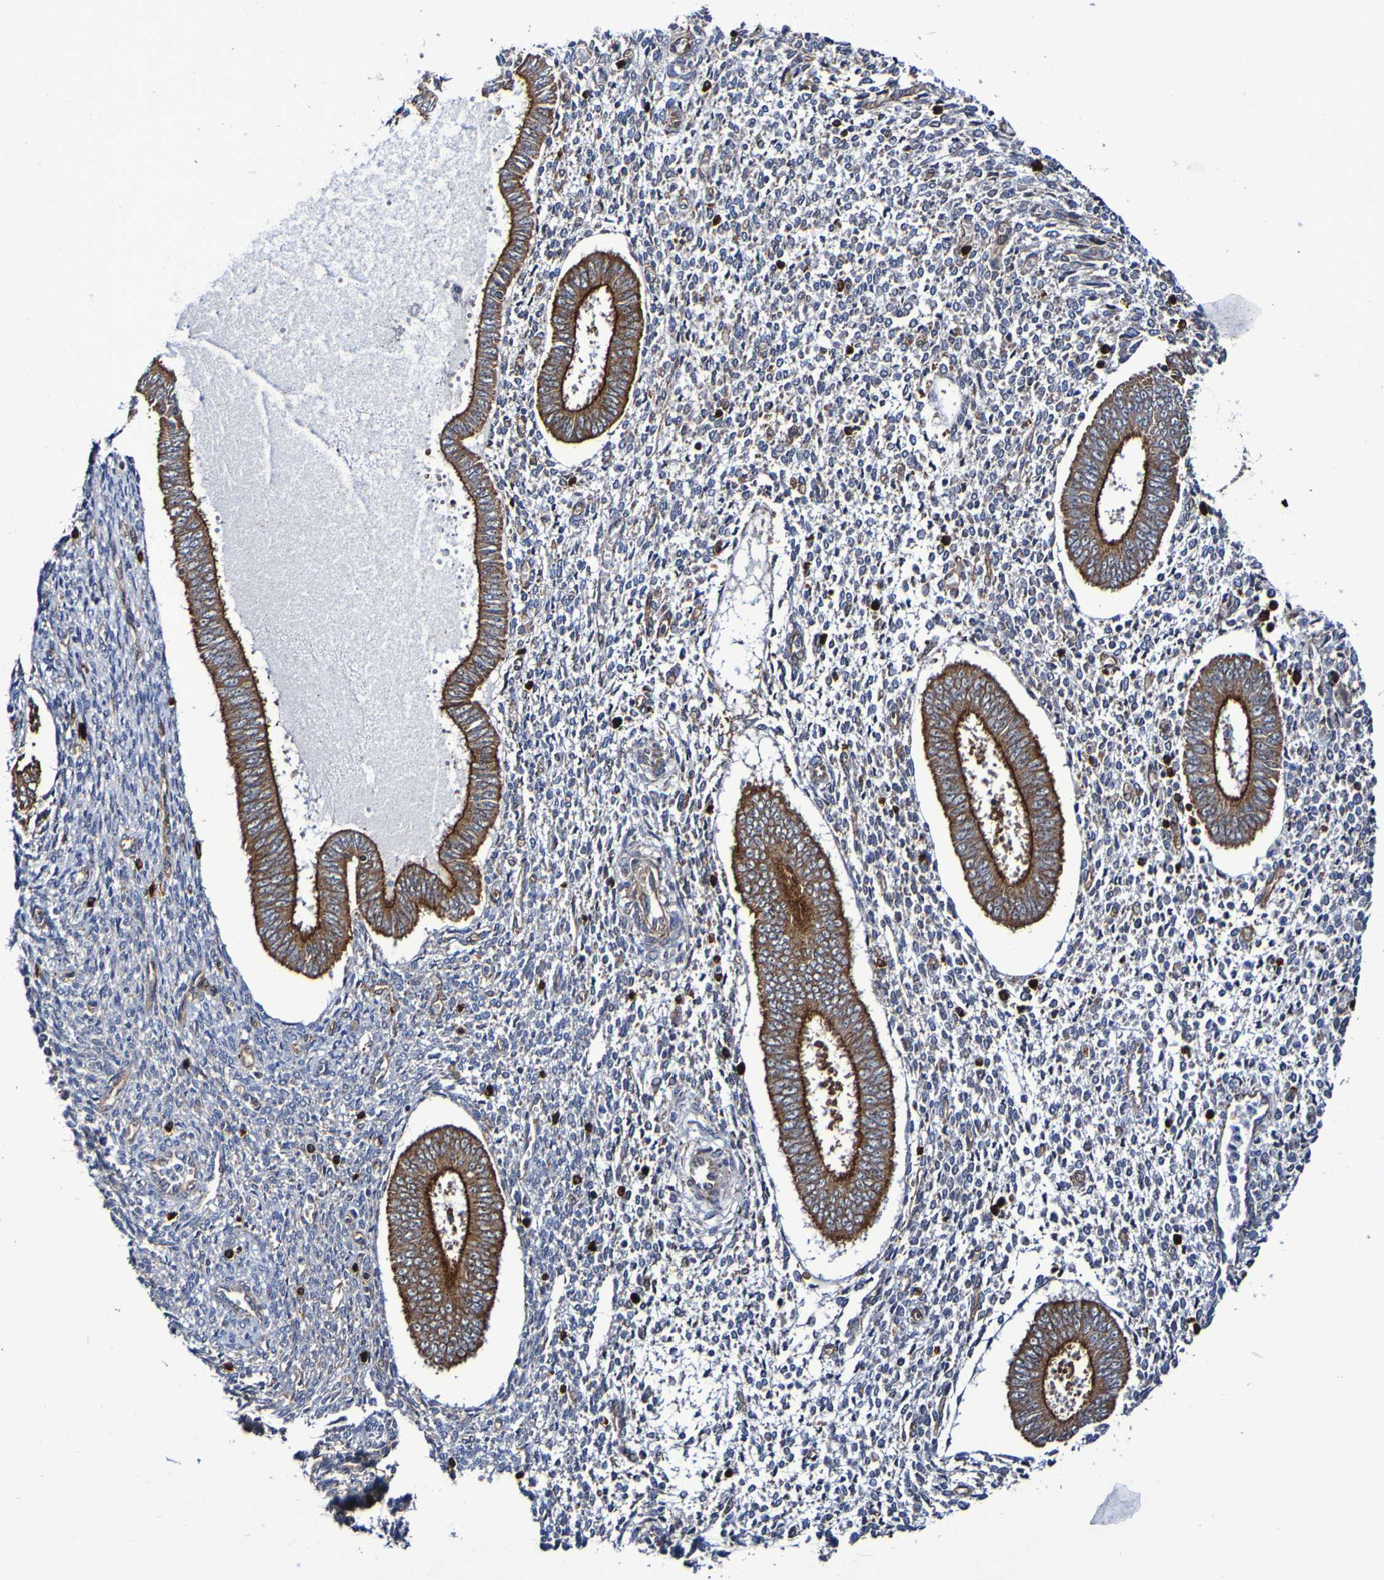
{"staining": {"intensity": "negative", "quantity": "none", "location": "none"}, "tissue": "endometrium", "cell_type": "Cells in endometrial stroma", "image_type": "normal", "snomed": [{"axis": "morphology", "description": "Normal tissue, NOS"}, {"axis": "topography", "description": "Endometrium"}], "caption": "Endometrium was stained to show a protein in brown. There is no significant staining in cells in endometrial stroma.", "gene": "GJB1", "patient": {"sex": "female", "age": 35}}